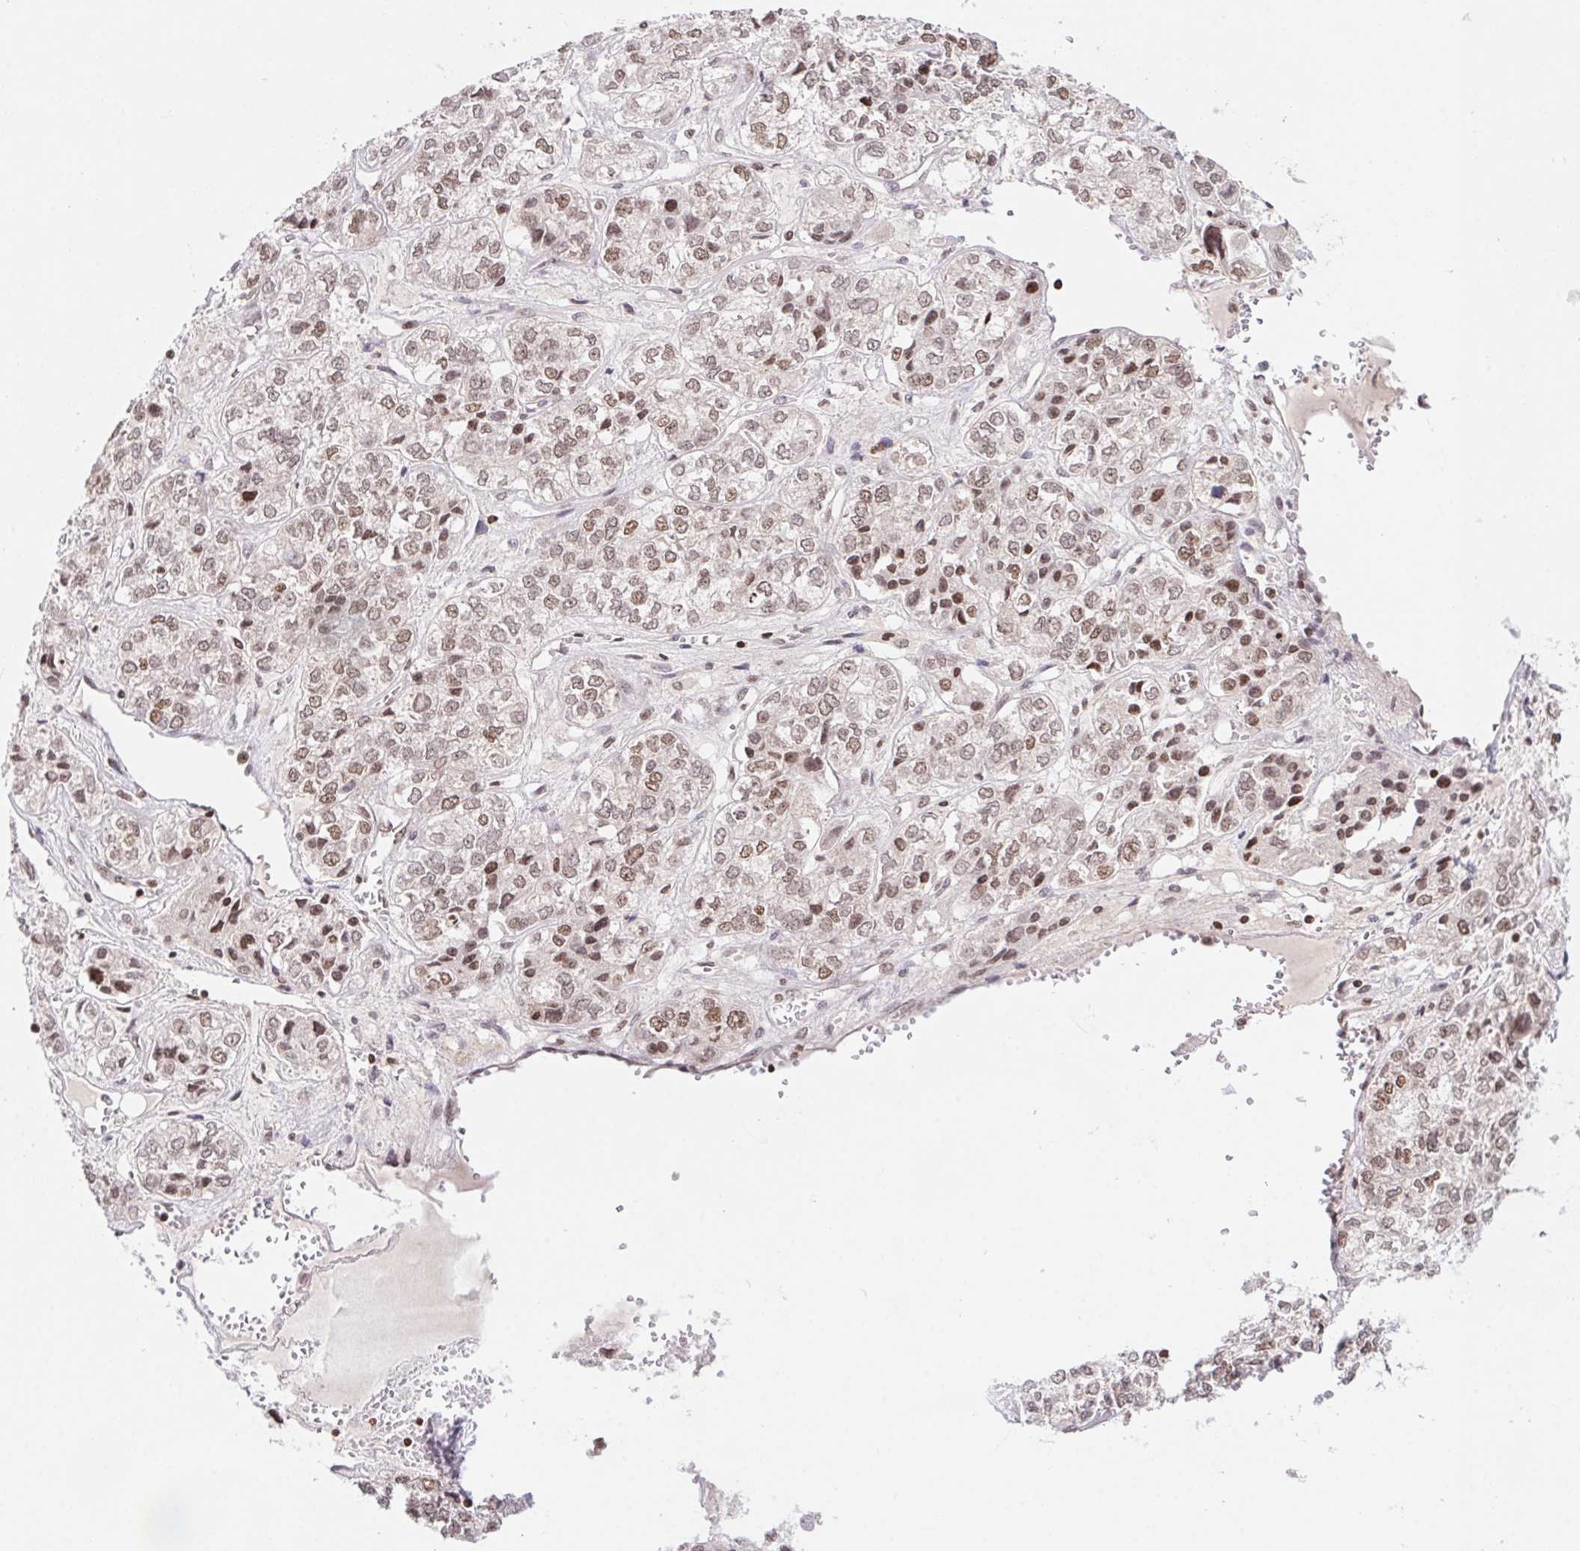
{"staining": {"intensity": "weak", "quantity": ">75%", "location": "nuclear"}, "tissue": "ovarian cancer", "cell_type": "Tumor cells", "image_type": "cancer", "snomed": [{"axis": "morphology", "description": "Carcinoma, endometroid"}, {"axis": "topography", "description": "Ovary"}], "caption": "Ovarian cancer (endometroid carcinoma) tissue reveals weak nuclear expression in about >75% of tumor cells", "gene": "POLD3", "patient": {"sex": "female", "age": 64}}